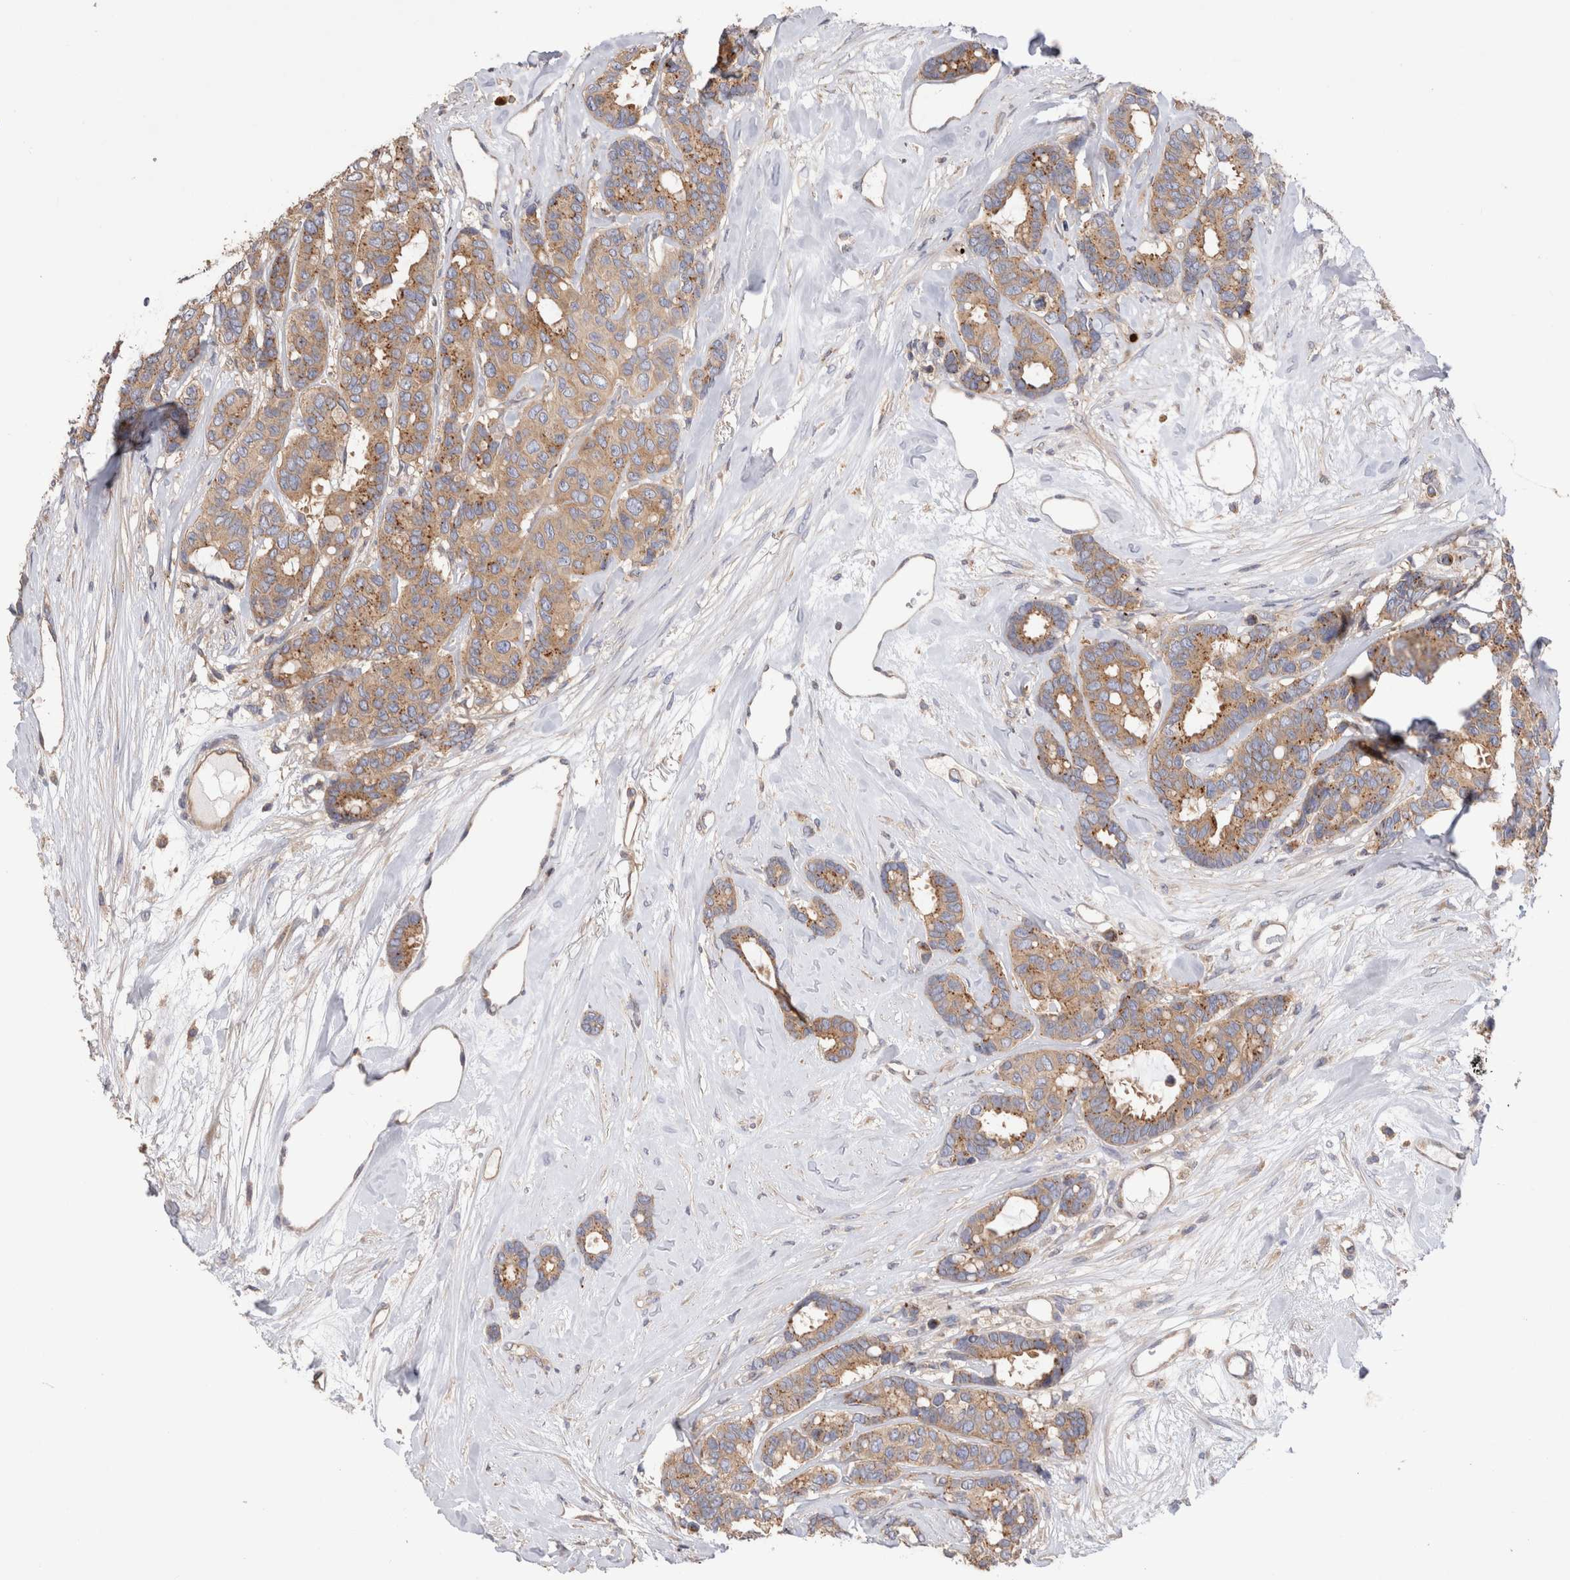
{"staining": {"intensity": "moderate", "quantity": ">75%", "location": "cytoplasmic/membranous"}, "tissue": "breast cancer", "cell_type": "Tumor cells", "image_type": "cancer", "snomed": [{"axis": "morphology", "description": "Duct carcinoma"}, {"axis": "topography", "description": "Breast"}], "caption": "DAB (3,3'-diaminobenzidine) immunohistochemical staining of human breast invasive ductal carcinoma displays moderate cytoplasmic/membranous protein positivity in about >75% of tumor cells. The staining is performed using DAB (3,3'-diaminobenzidine) brown chromogen to label protein expression. The nuclei are counter-stained blue using hematoxylin.", "gene": "NXT2", "patient": {"sex": "female", "age": 87}}